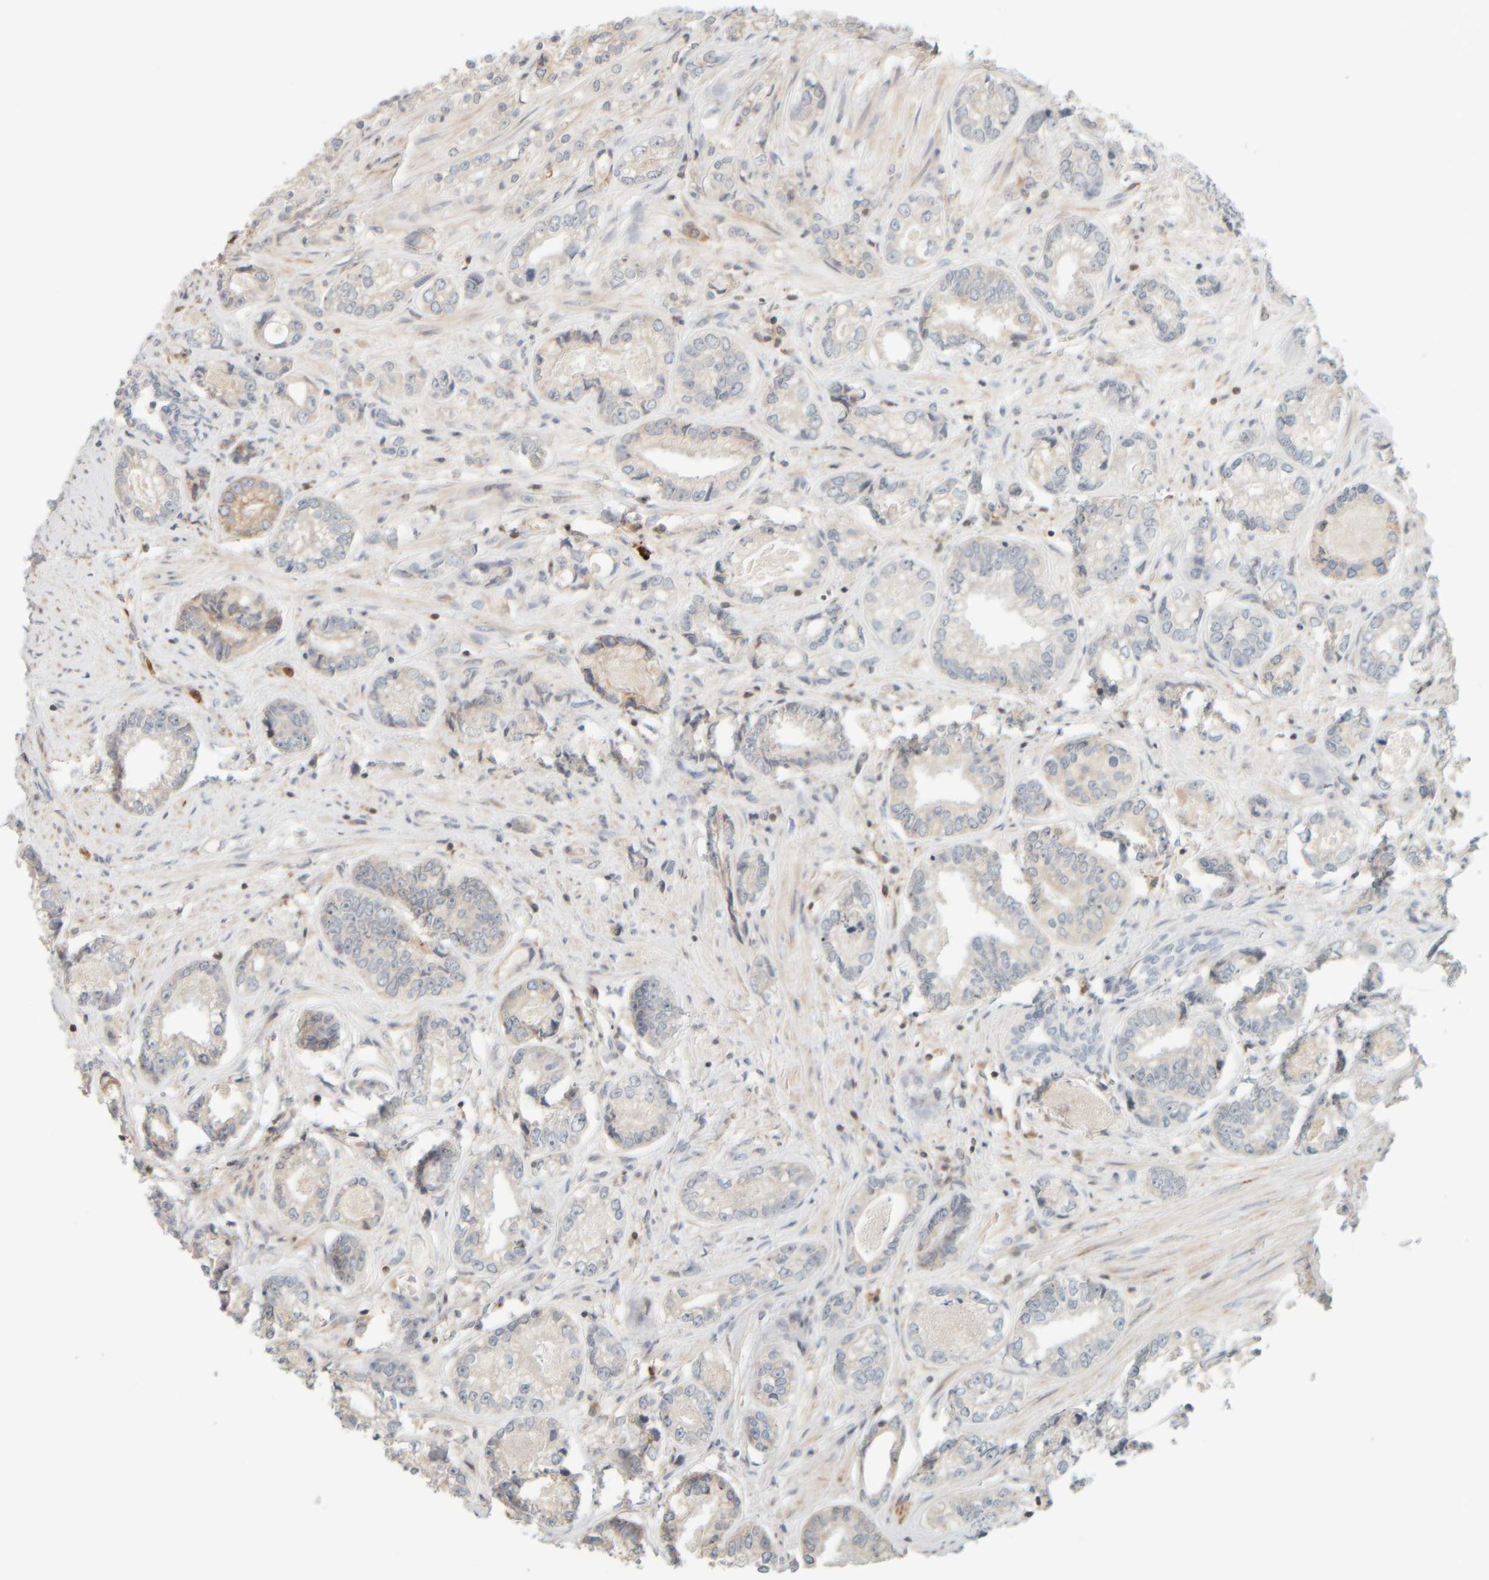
{"staining": {"intensity": "weak", "quantity": "<25%", "location": "cytoplasmic/membranous"}, "tissue": "prostate cancer", "cell_type": "Tumor cells", "image_type": "cancer", "snomed": [{"axis": "morphology", "description": "Adenocarcinoma, High grade"}, {"axis": "topography", "description": "Prostate"}], "caption": "Prostate high-grade adenocarcinoma was stained to show a protein in brown. There is no significant expression in tumor cells.", "gene": "PTGES3L-AARSD1", "patient": {"sex": "male", "age": 61}}